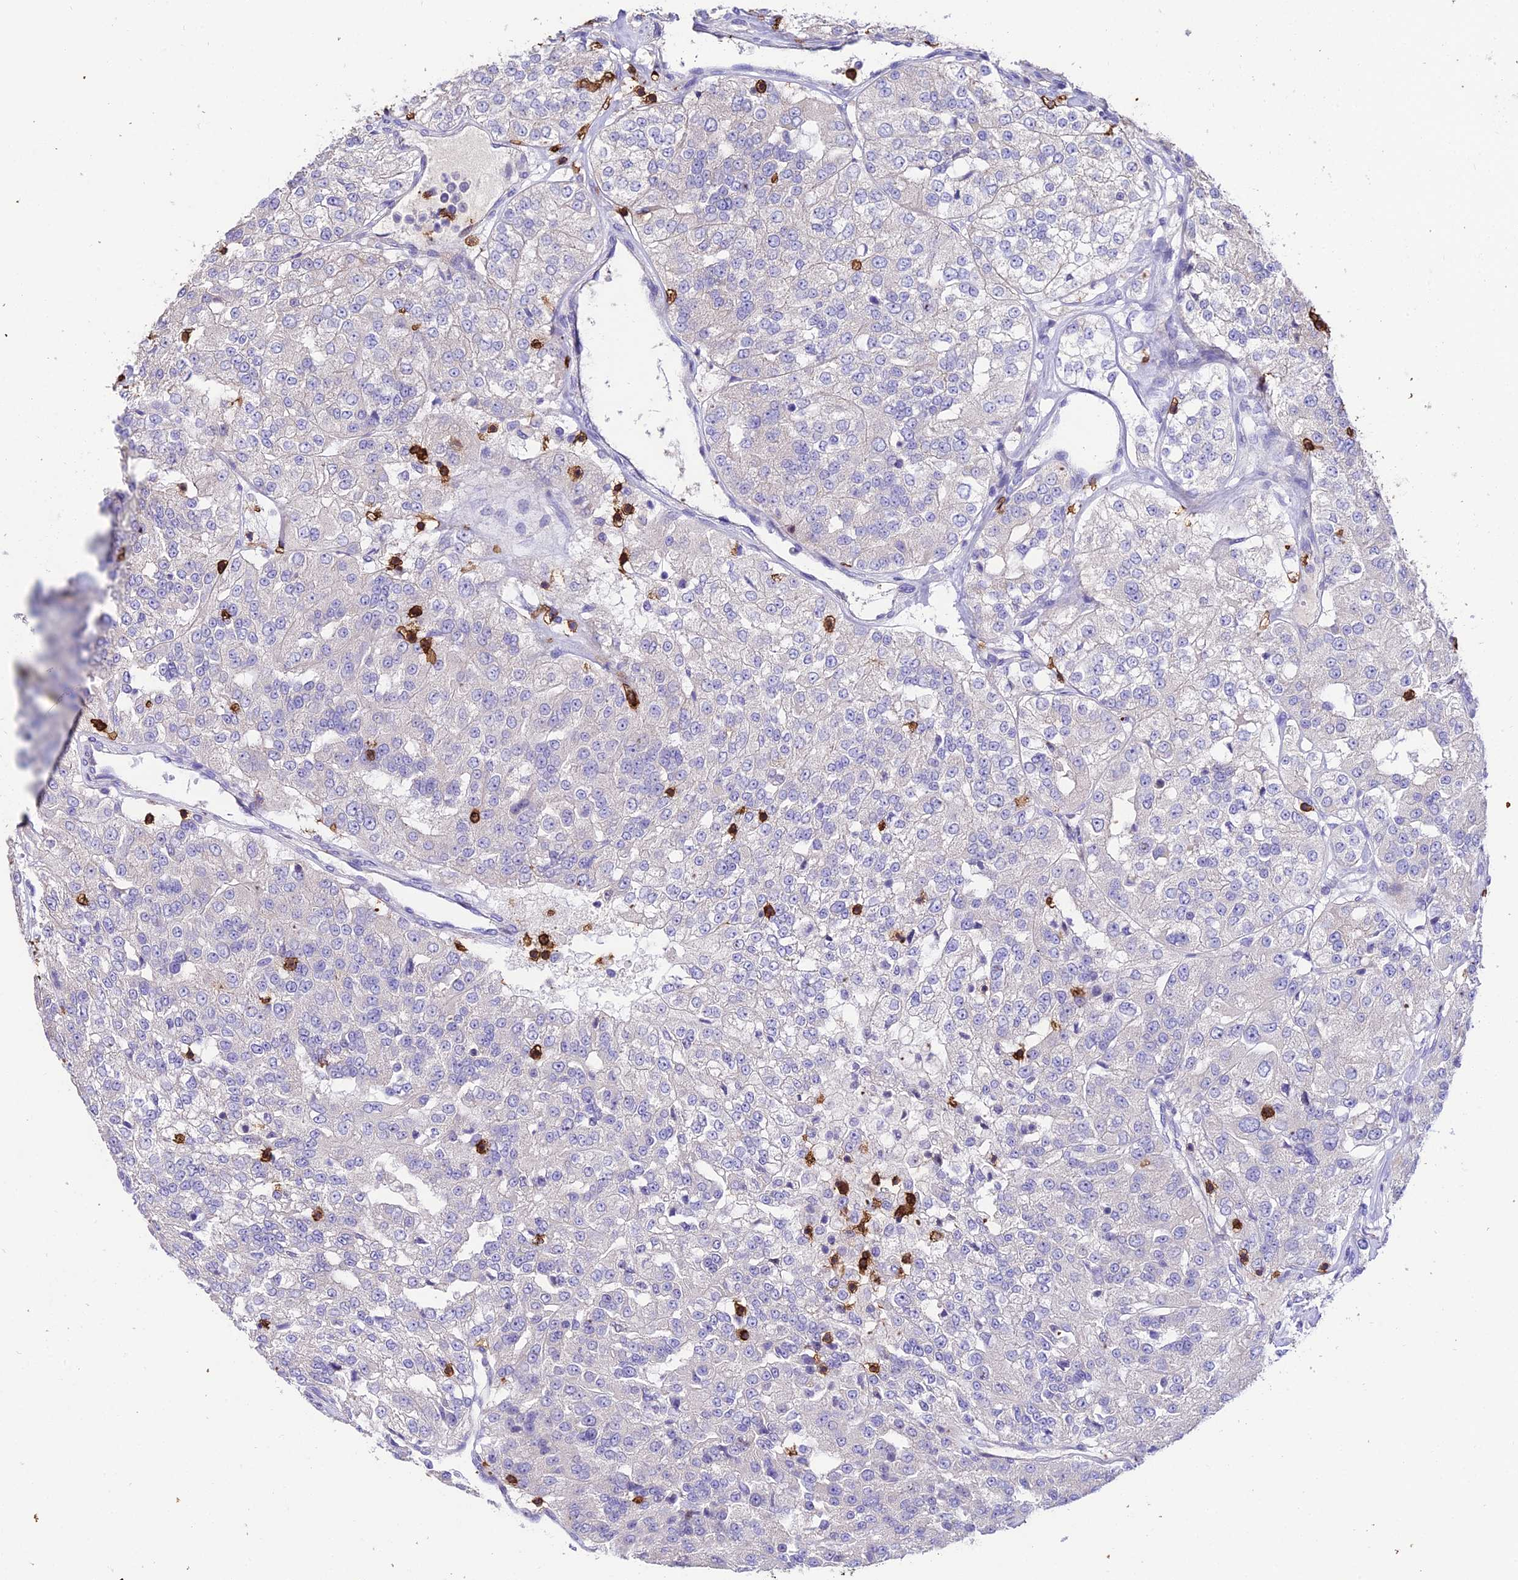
{"staining": {"intensity": "negative", "quantity": "none", "location": "none"}, "tissue": "renal cancer", "cell_type": "Tumor cells", "image_type": "cancer", "snomed": [{"axis": "morphology", "description": "Adenocarcinoma, NOS"}, {"axis": "topography", "description": "Kidney"}], "caption": "Immunohistochemistry (IHC) image of human adenocarcinoma (renal) stained for a protein (brown), which exhibits no expression in tumor cells. (DAB (3,3'-diaminobenzidine) immunohistochemistry with hematoxylin counter stain).", "gene": "PTPRCAP", "patient": {"sex": "female", "age": 63}}